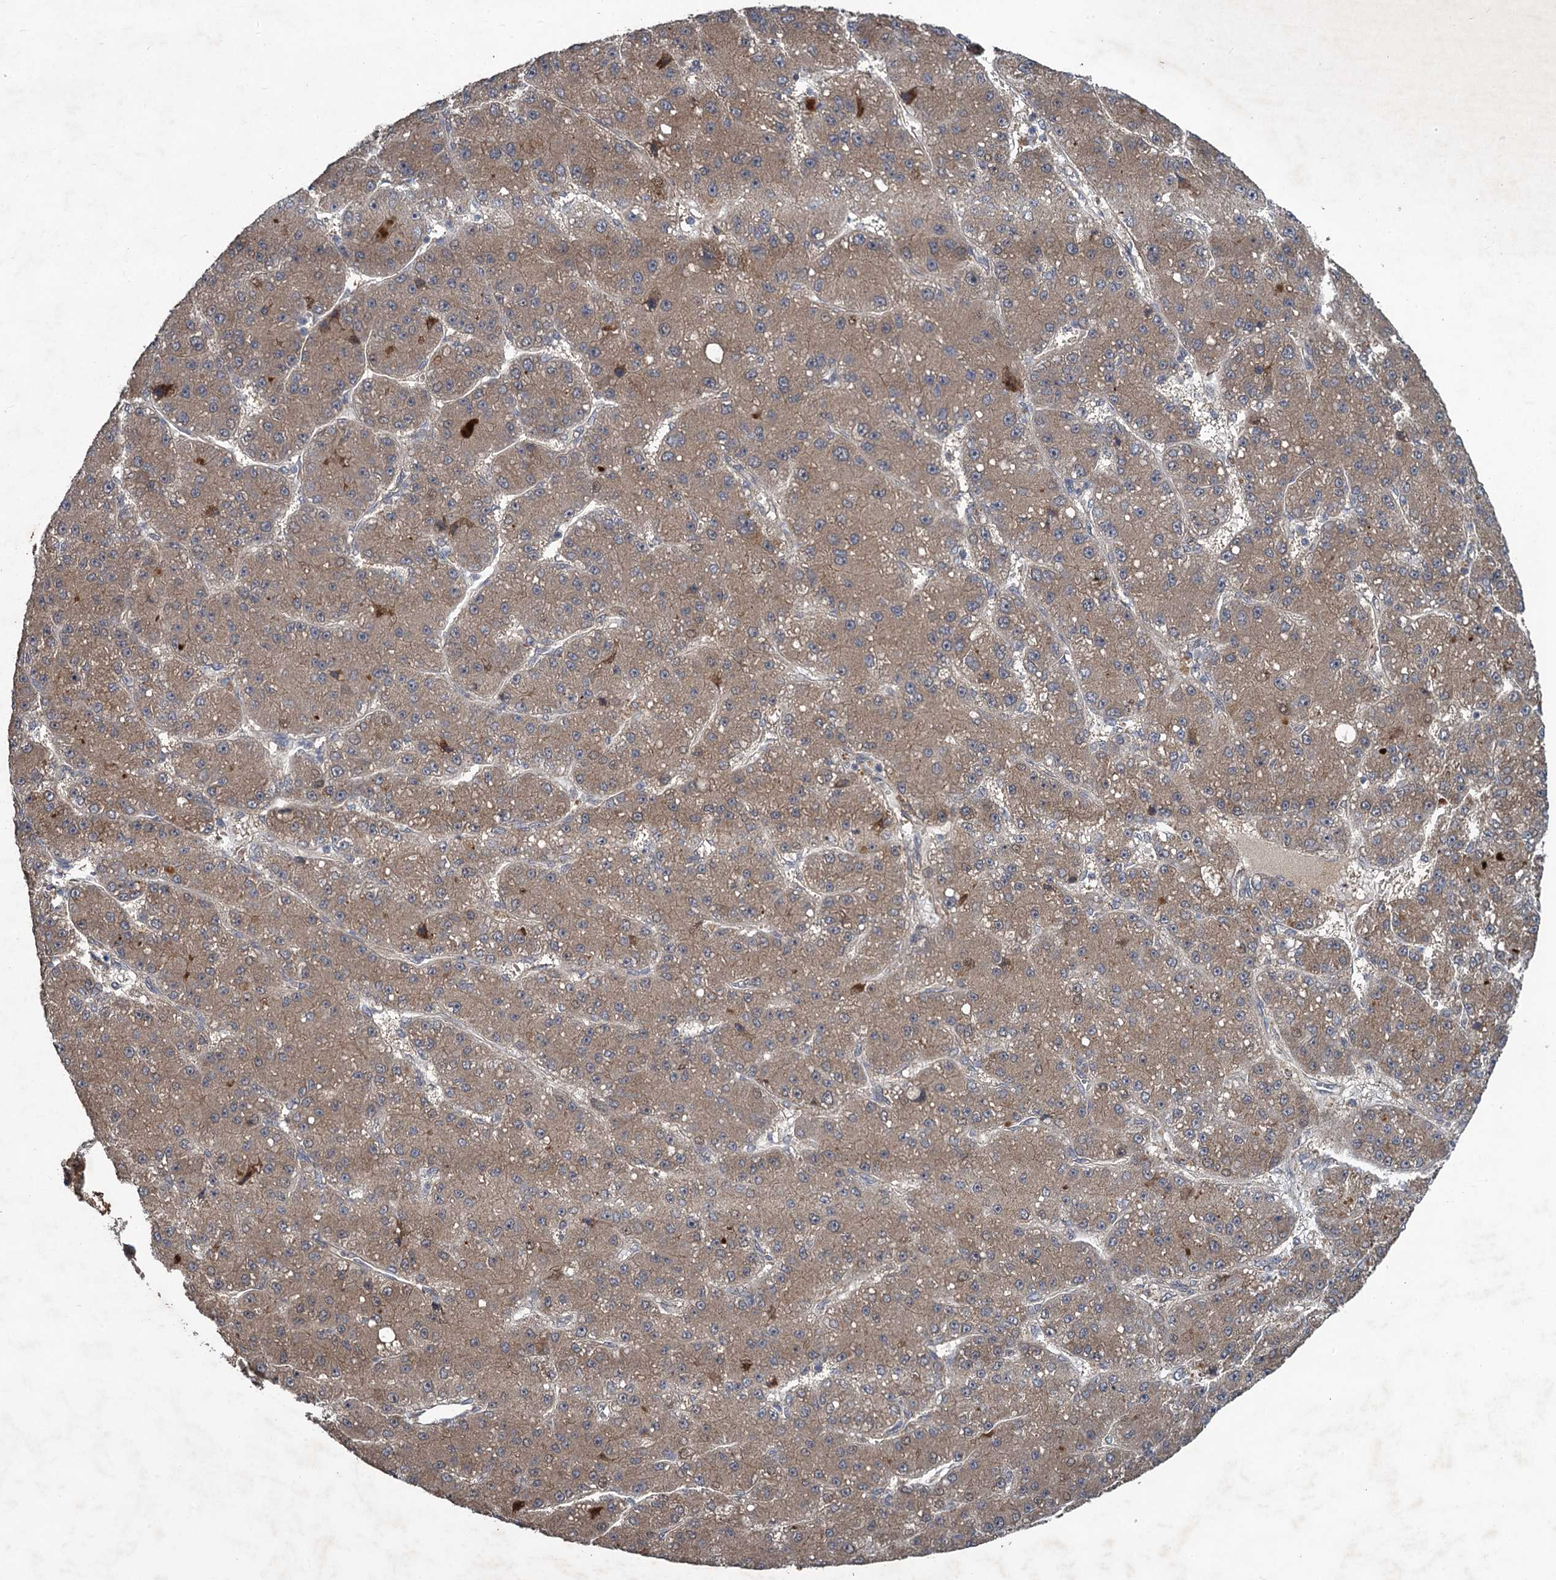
{"staining": {"intensity": "moderate", "quantity": ">75%", "location": "cytoplasmic/membranous"}, "tissue": "liver cancer", "cell_type": "Tumor cells", "image_type": "cancer", "snomed": [{"axis": "morphology", "description": "Carcinoma, Hepatocellular, NOS"}, {"axis": "topography", "description": "Liver"}], "caption": "Liver cancer (hepatocellular carcinoma) tissue shows moderate cytoplasmic/membranous positivity in approximately >75% of tumor cells", "gene": "NUDT22", "patient": {"sex": "male", "age": 67}}